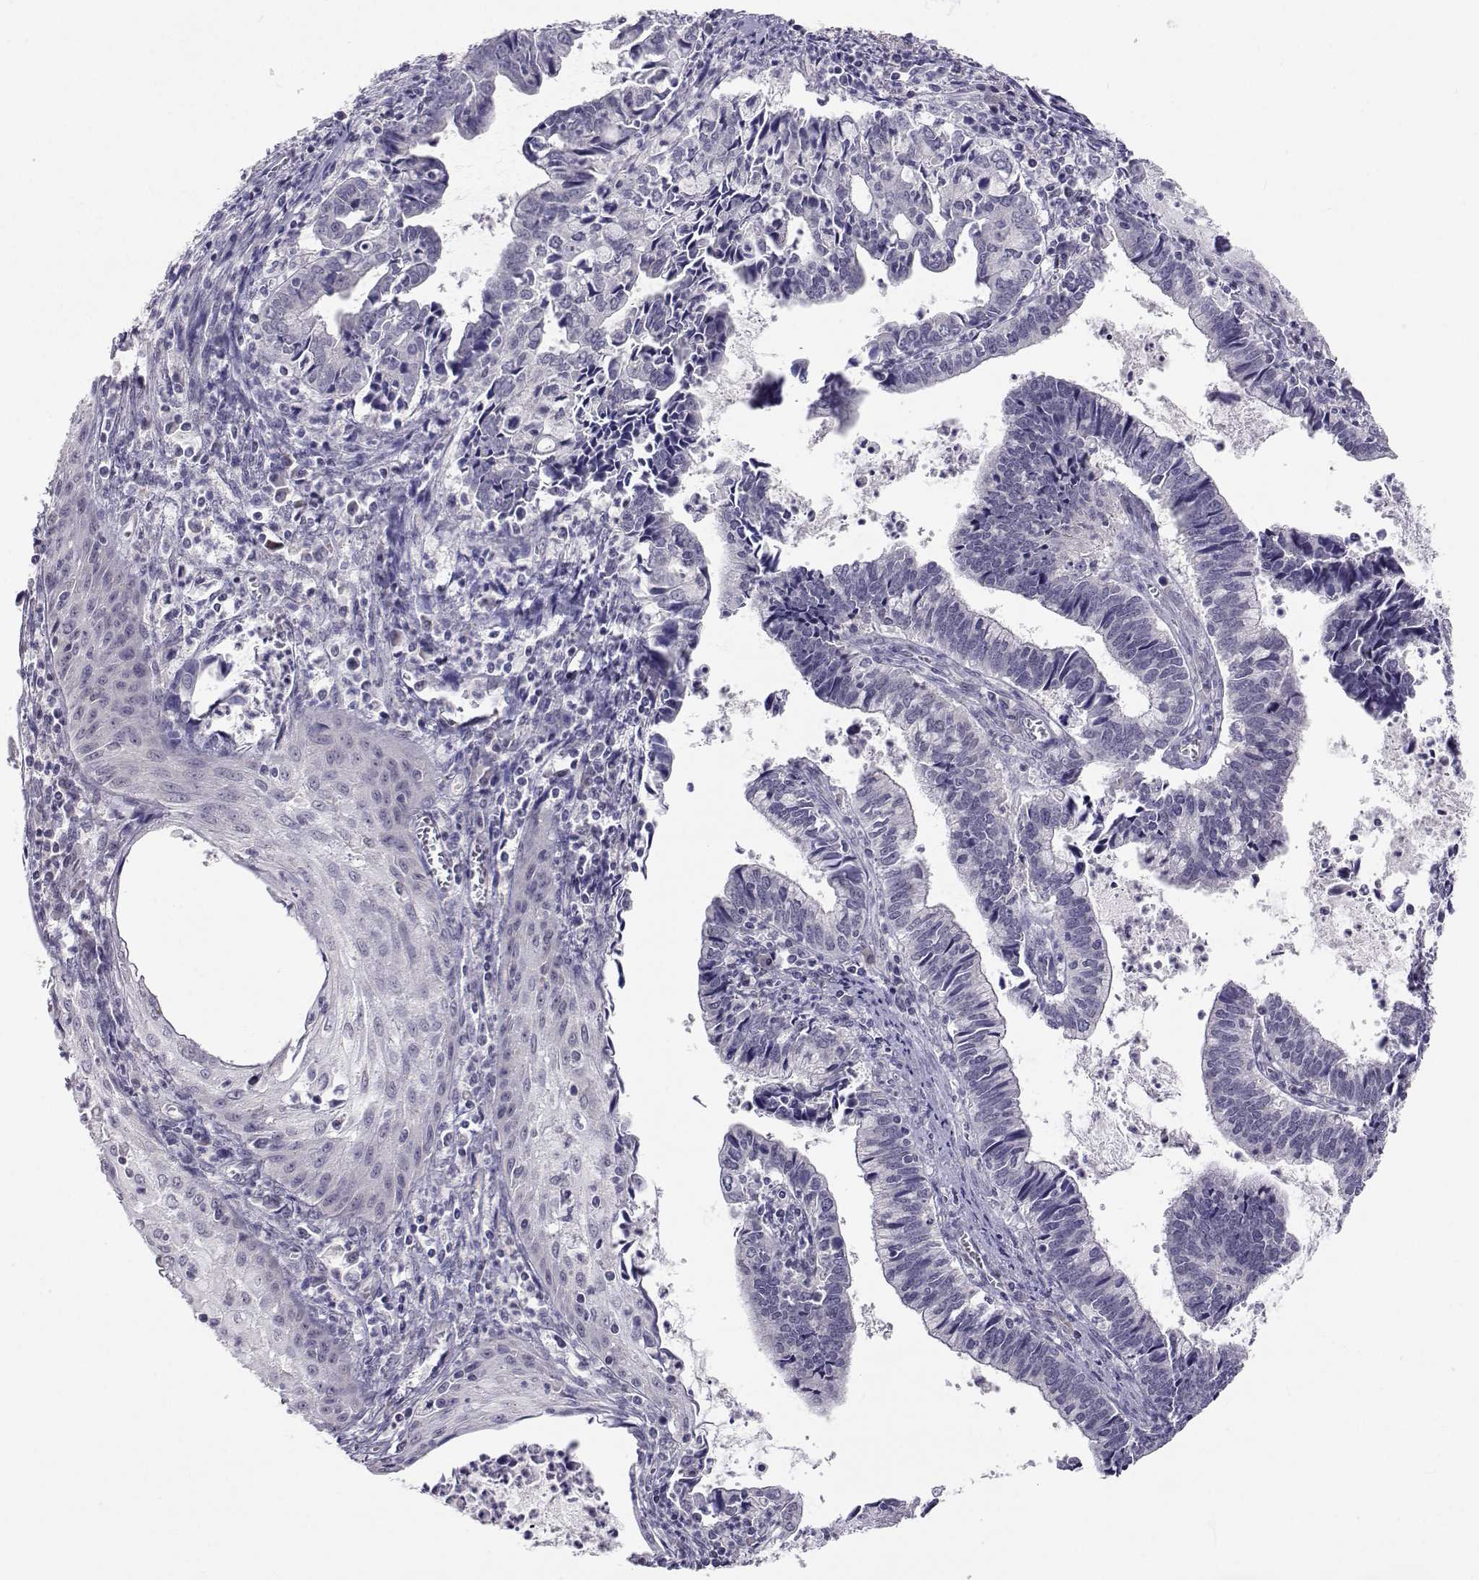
{"staining": {"intensity": "negative", "quantity": "none", "location": "none"}, "tissue": "cervical cancer", "cell_type": "Tumor cells", "image_type": "cancer", "snomed": [{"axis": "morphology", "description": "Adenocarcinoma, NOS"}, {"axis": "topography", "description": "Cervix"}], "caption": "Tumor cells show no significant protein expression in cervical adenocarcinoma.", "gene": "SLC6A3", "patient": {"sex": "female", "age": 42}}